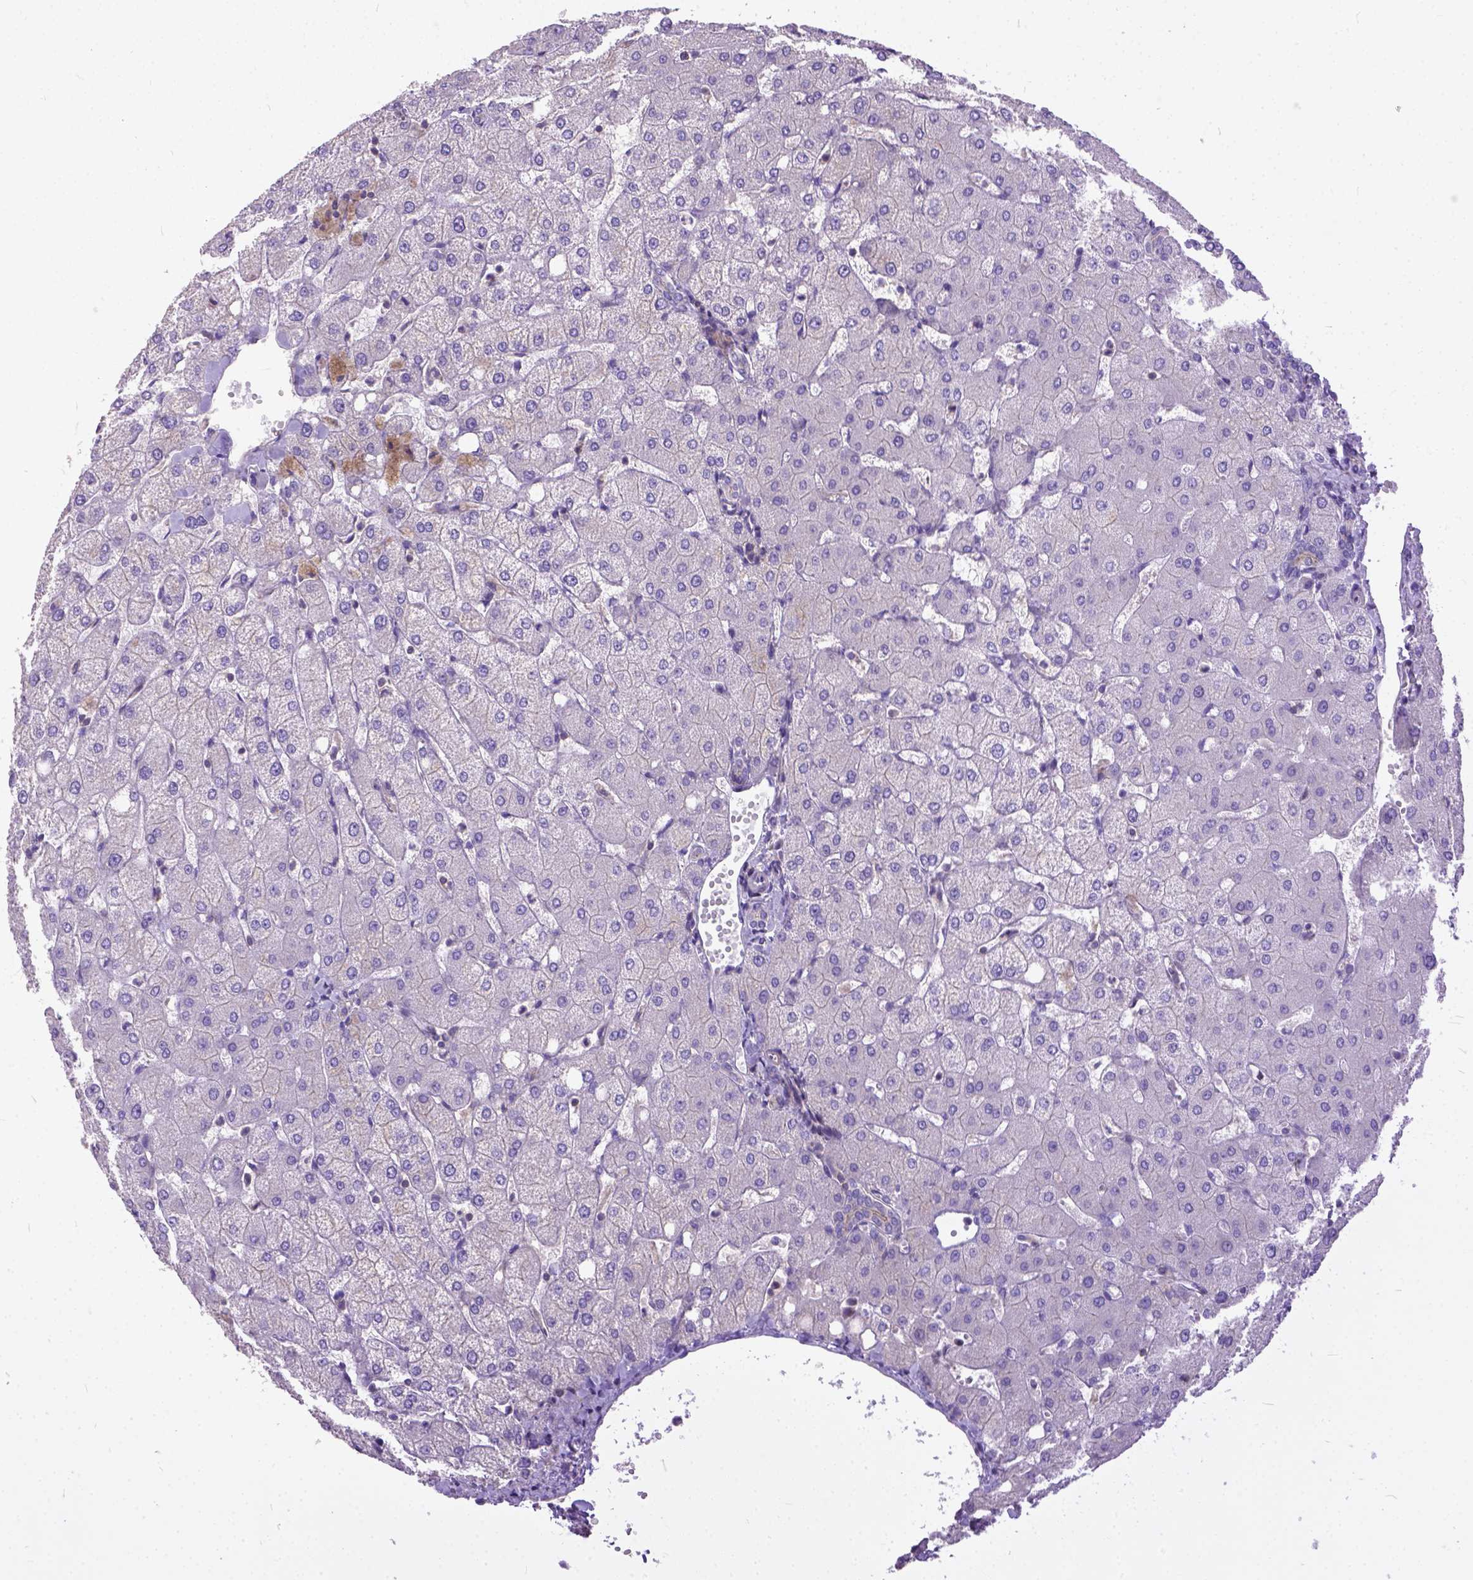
{"staining": {"intensity": "weak", "quantity": "<25%", "location": "cytoplasmic/membranous"}, "tissue": "liver", "cell_type": "Cholangiocytes", "image_type": "normal", "snomed": [{"axis": "morphology", "description": "Normal tissue, NOS"}, {"axis": "topography", "description": "Liver"}], "caption": "Immunohistochemistry (IHC) of benign human liver demonstrates no expression in cholangiocytes. (Brightfield microscopy of DAB immunohistochemistry (IHC) at high magnification).", "gene": "BANF2", "patient": {"sex": "female", "age": 54}}